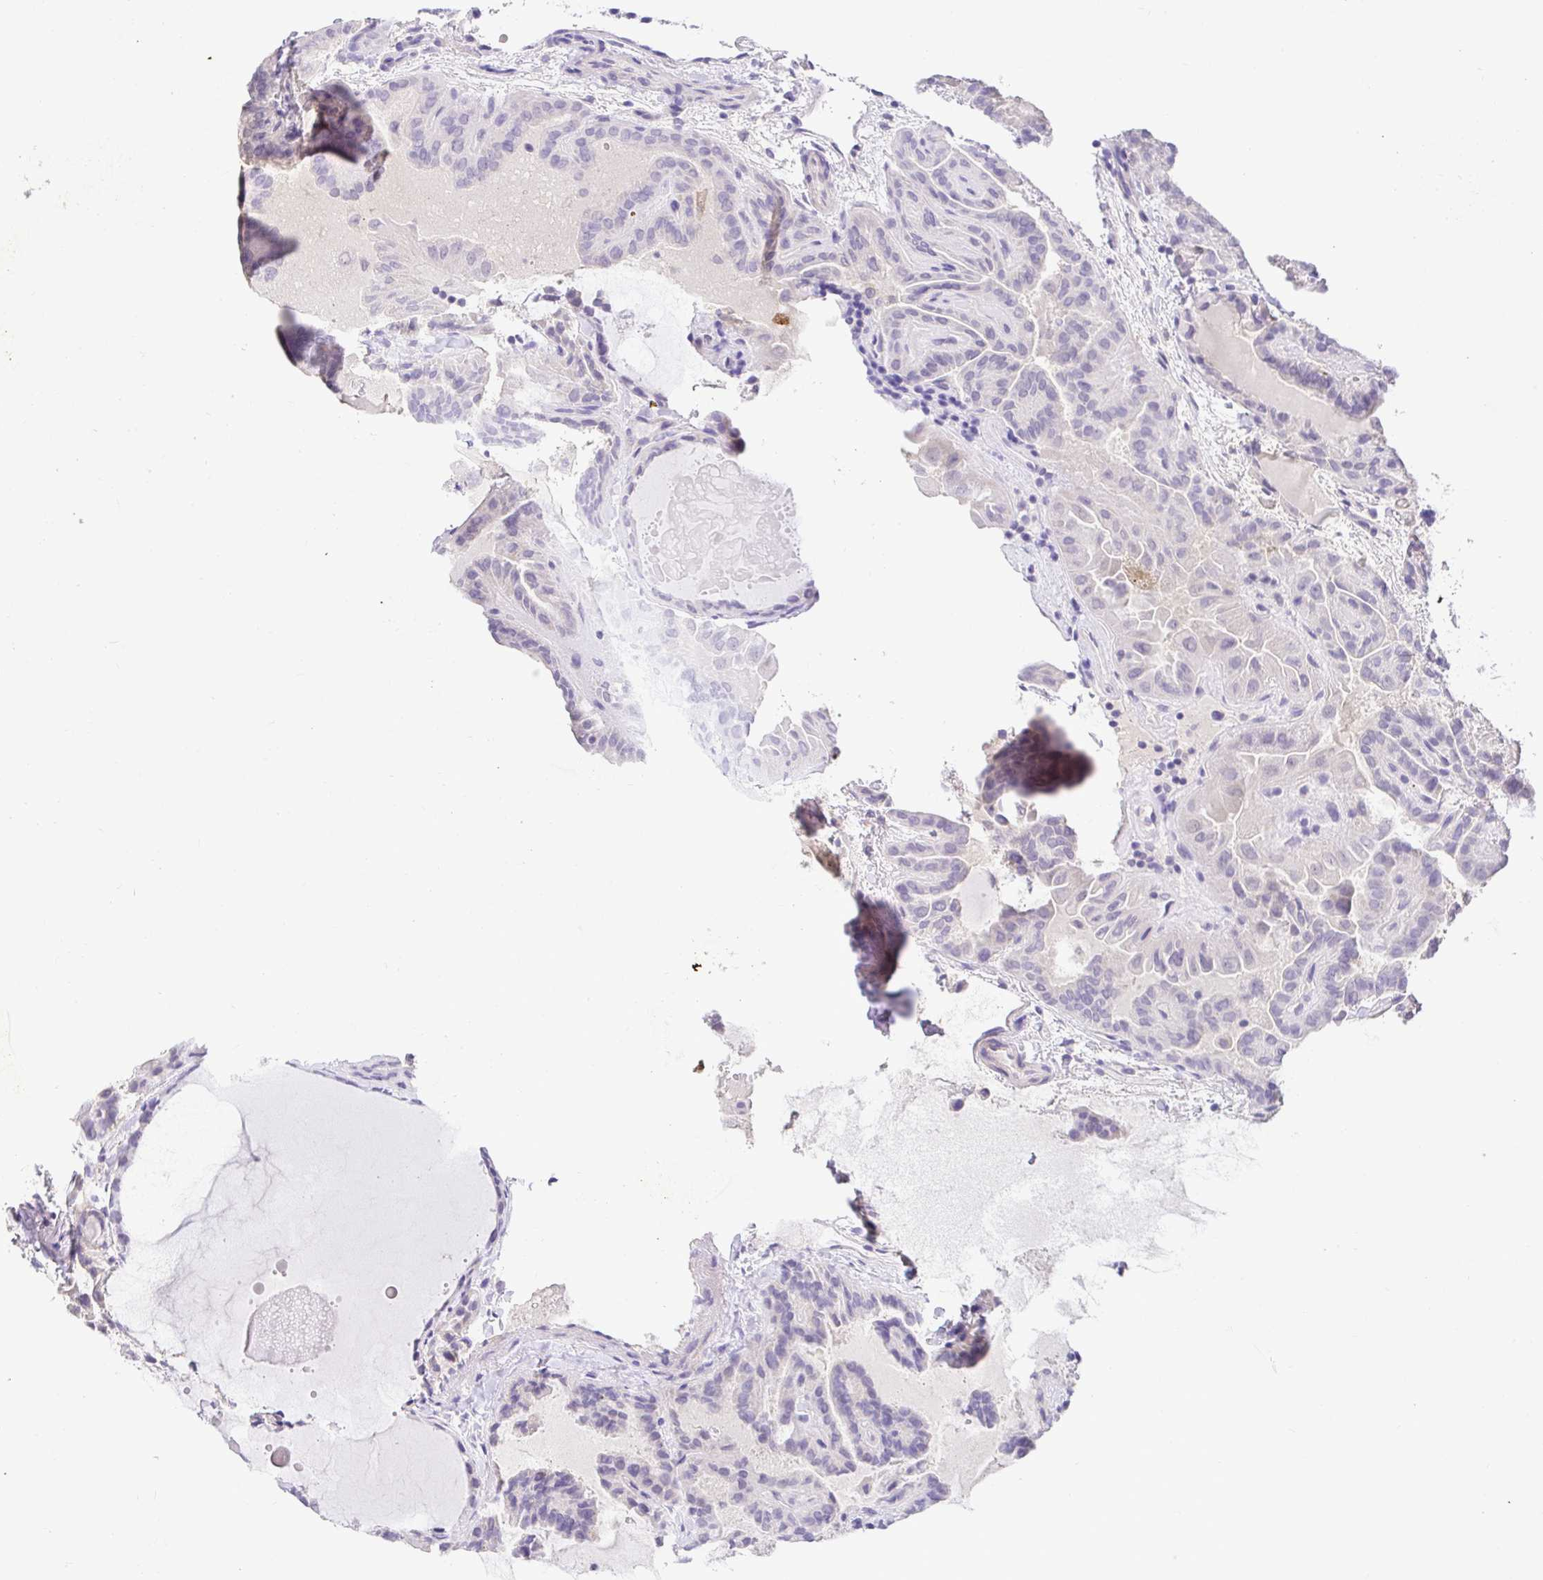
{"staining": {"intensity": "negative", "quantity": "none", "location": "none"}, "tissue": "thyroid cancer", "cell_type": "Tumor cells", "image_type": "cancer", "snomed": [{"axis": "morphology", "description": "Papillary adenocarcinoma, NOS"}, {"axis": "topography", "description": "Thyroid gland"}], "caption": "High magnification brightfield microscopy of thyroid cancer (papillary adenocarcinoma) stained with DAB (3,3'-diaminobenzidine) (brown) and counterstained with hematoxylin (blue): tumor cells show no significant expression.", "gene": "CDO1", "patient": {"sex": "female", "age": 46}}